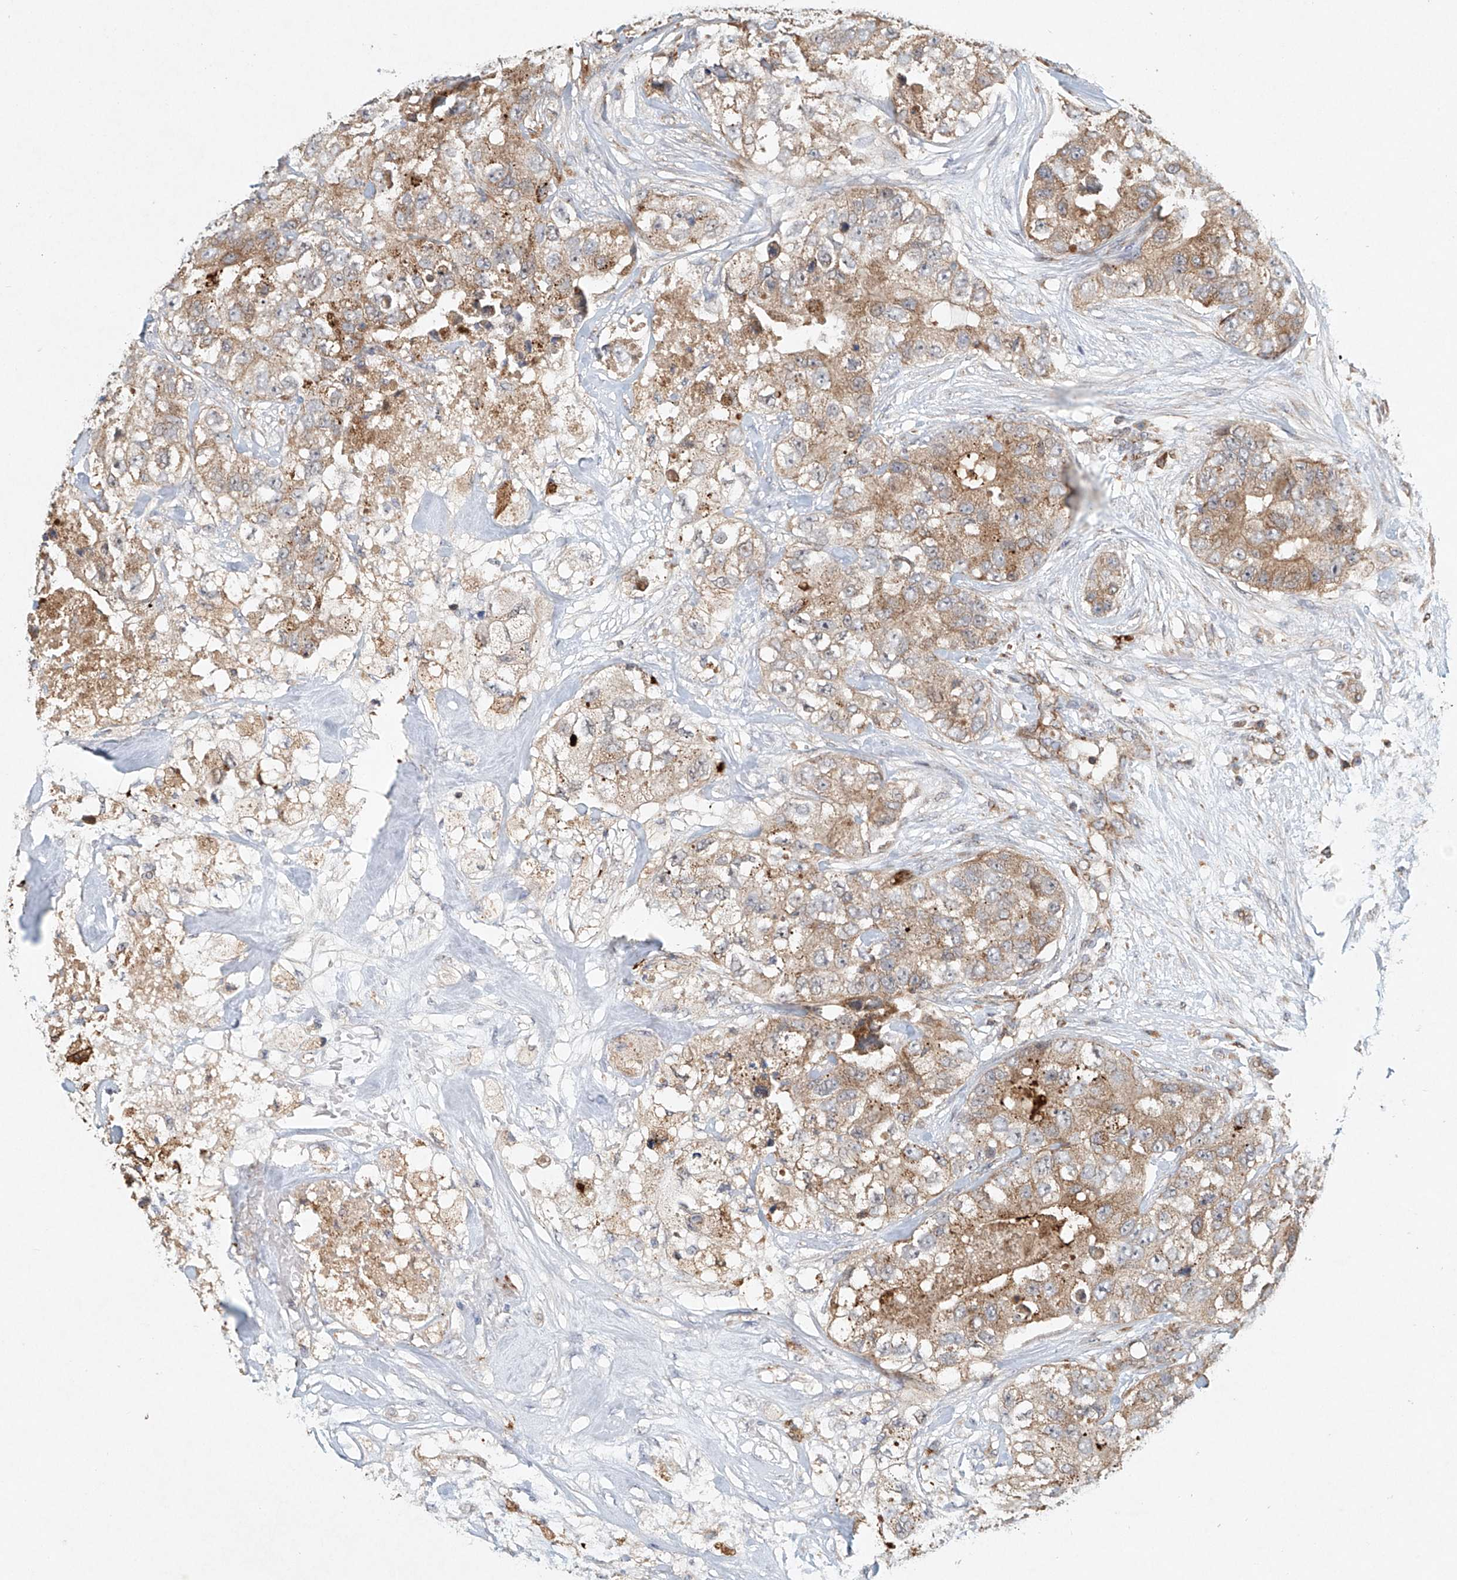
{"staining": {"intensity": "moderate", "quantity": ">75%", "location": "cytoplasmic/membranous"}, "tissue": "breast cancer", "cell_type": "Tumor cells", "image_type": "cancer", "snomed": [{"axis": "morphology", "description": "Duct carcinoma"}, {"axis": "topography", "description": "Breast"}], "caption": "Immunohistochemistry of breast cancer shows medium levels of moderate cytoplasmic/membranous staining in approximately >75% of tumor cells.", "gene": "DCAF11", "patient": {"sex": "female", "age": 62}}